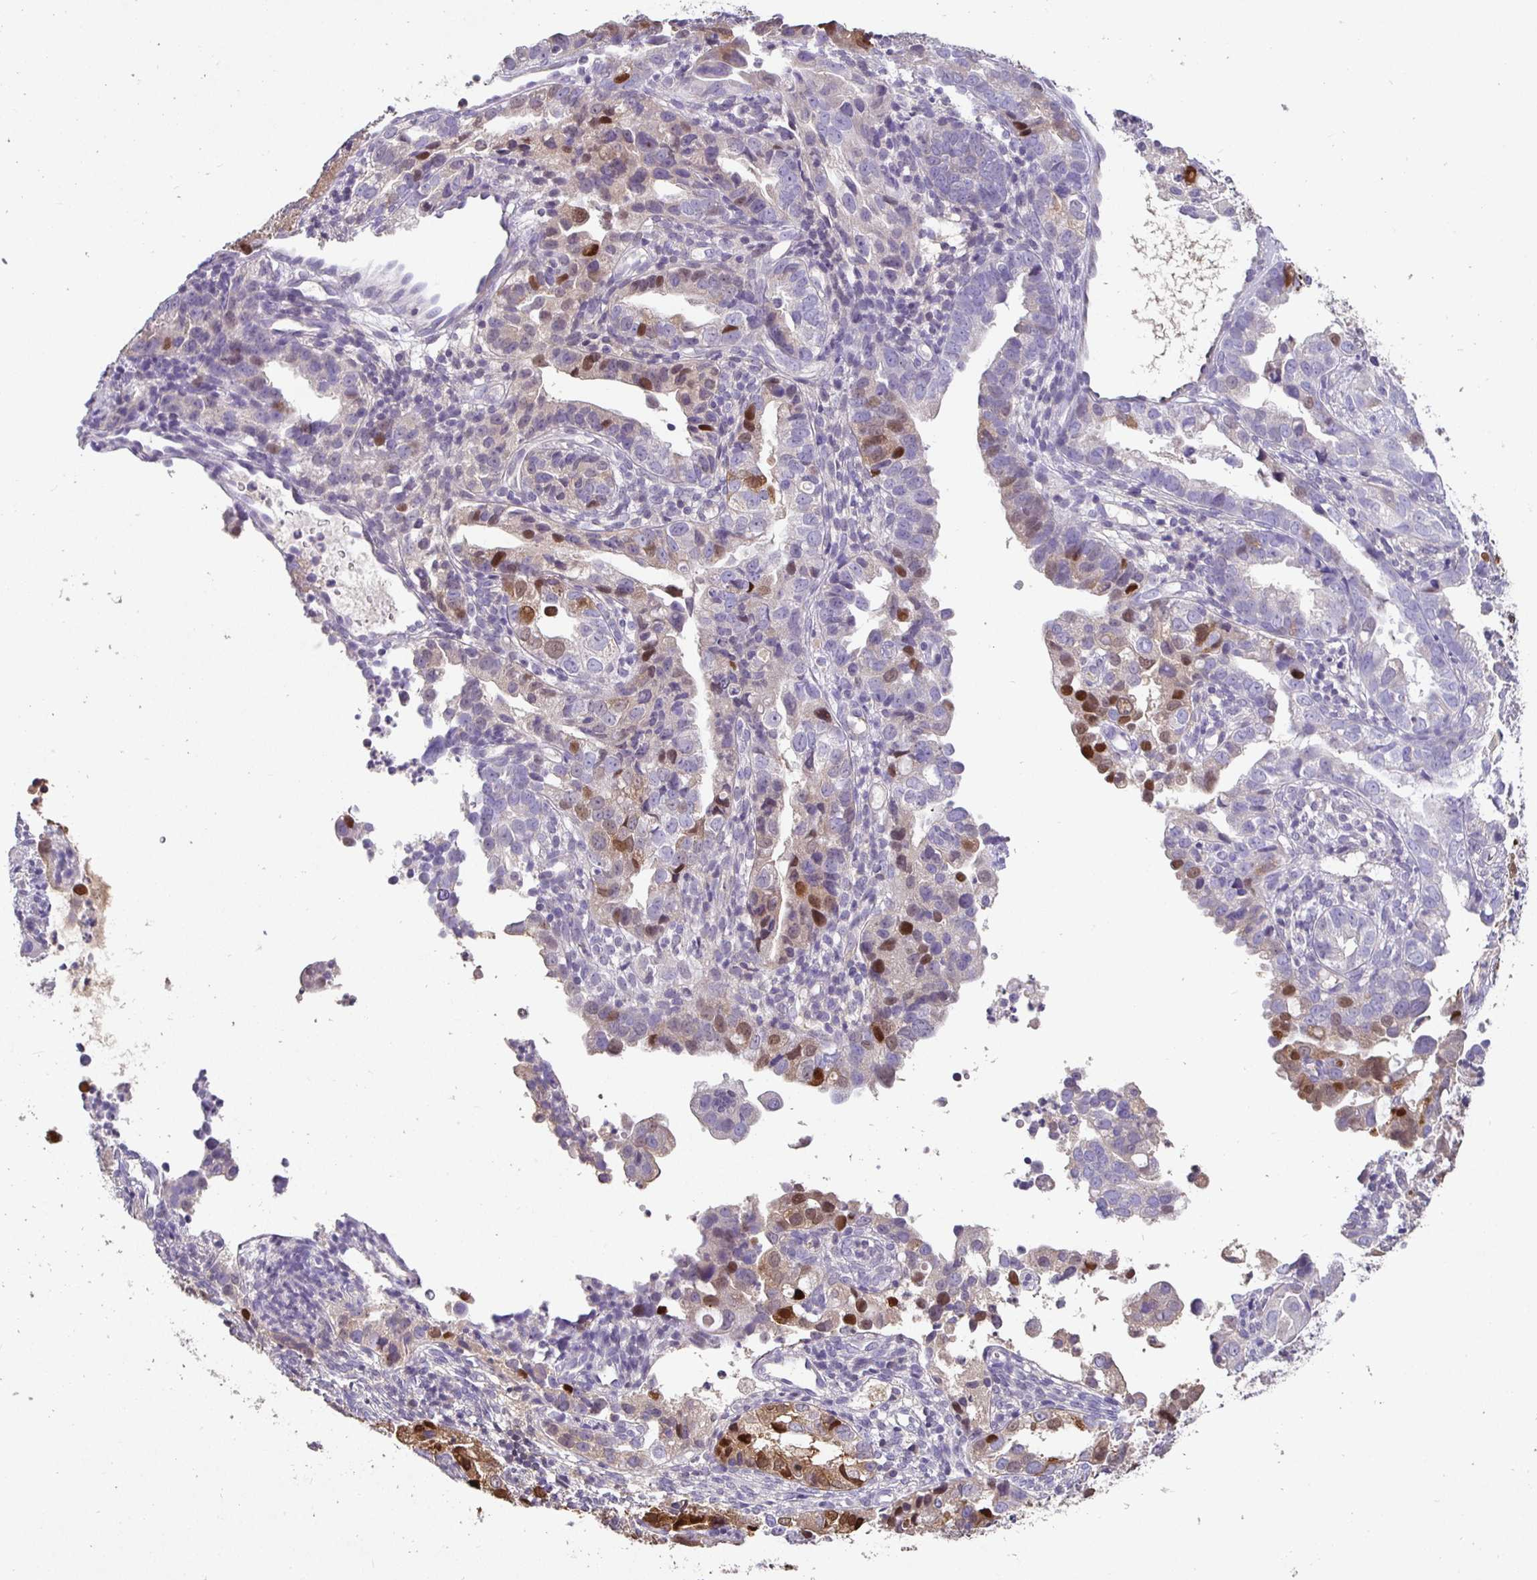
{"staining": {"intensity": "moderate", "quantity": "25%-75%", "location": "cytoplasmic/membranous,nuclear"}, "tissue": "endometrial cancer", "cell_type": "Tumor cells", "image_type": "cancer", "snomed": [{"axis": "morphology", "description": "Adenocarcinoma, NOS"}, {"axis": "topography", "description": "Endometrium"}], "caption": "Moderate cytoplasmic/membranous and nuclear protein expression is appreciated in about 25%-75% of tumor cells in endometrial cancer (adenocarcinoma).", "gene": "SHISA4", "patient": {"sex": "female", "age": 57}}